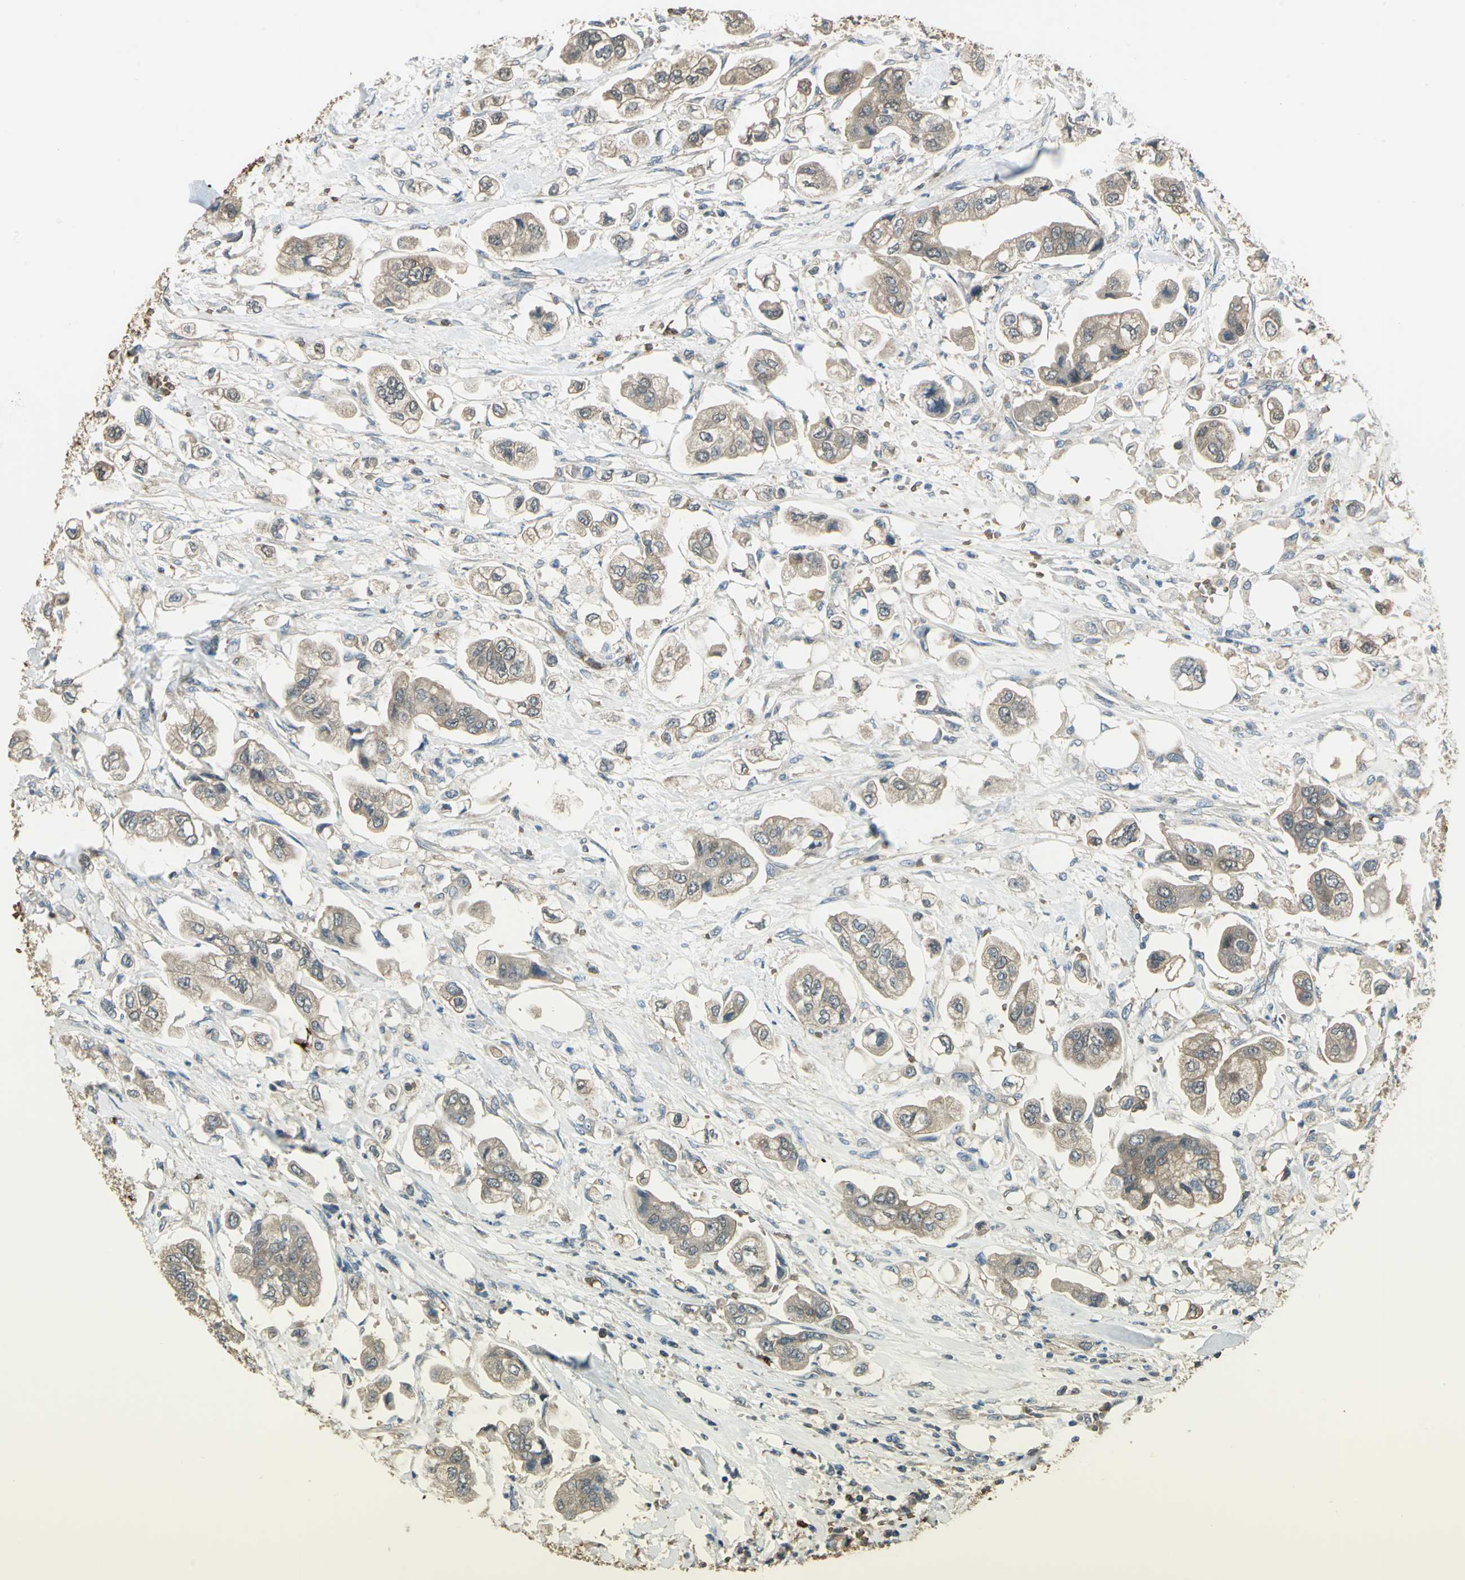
{"staining": {"intensity": "weak", "quantity": ">75%", "location": "cytoplasmic/membranous"}, "tissue": "stomach cancer", "cell_type": "Tumor cells", "image_type": "cancer", "snomed": [{"axis": "morphology", "description": "Adenocarcinoma, NOS"}, {"axis": "topography", "description": "Stomach"}], "caption": "Tumor cells show low levels of weak cytoplasmic/membranous expression in about >75% of cells in stomach cancer (adenocarcinoma).", "gene": "DDAH1", "patient": {"sex": "male", "age": 62}}